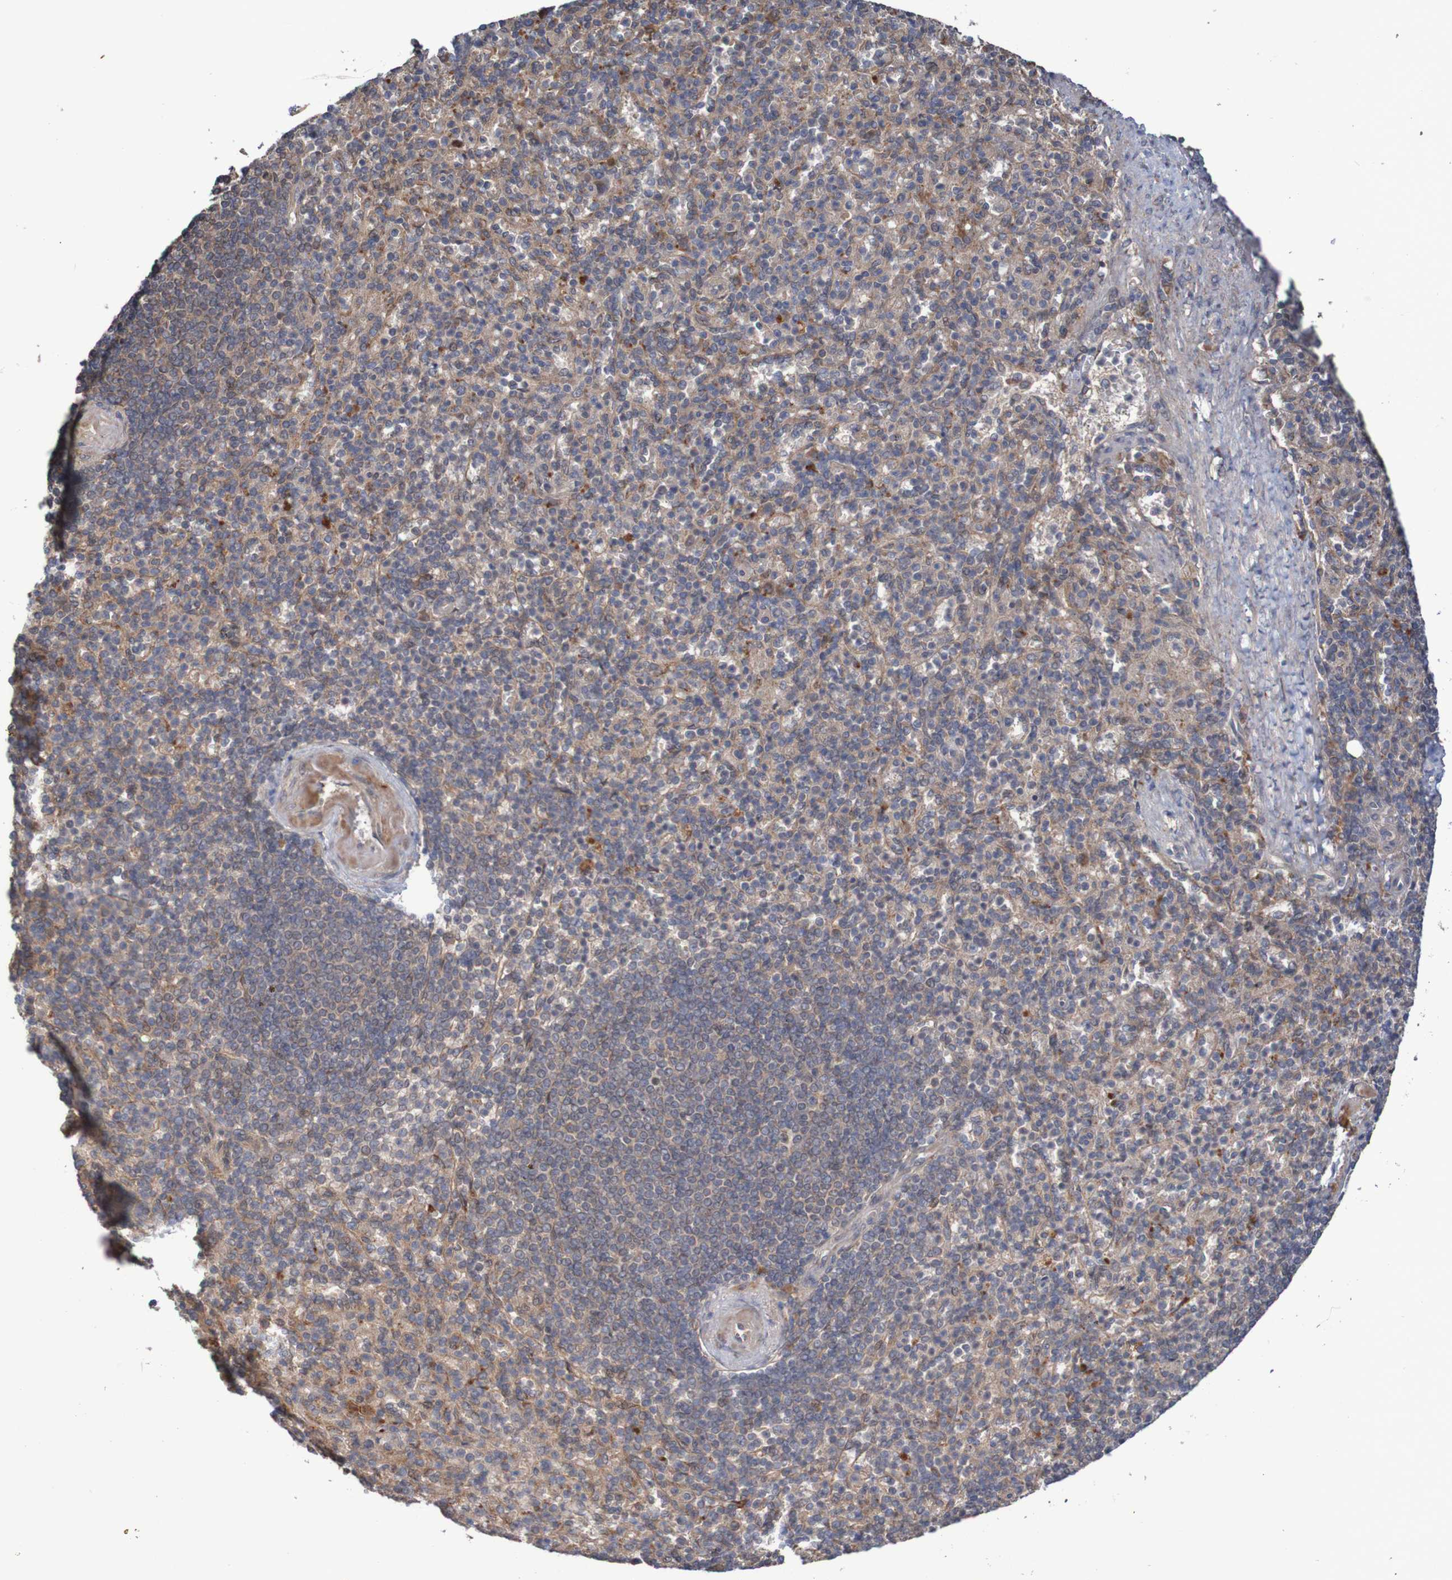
{"staining": {"intensity": "weak", "quantity": ">75%", "location": "cytoplasmic/membranous"}, "tissue": "spleen", "cell_type": "Cells in red pulp", "image_type": "normal", "snomed": [{"axis": "morphology", "description": "Normal tissue, NOS"}, {"axis": "topography", "description": "Spleen"}], "caption": "Cells in red pulp display low levels of weak cytoplasmic/membranous positivity in approximately >75% of cells in unremarkable spleen.", "gene": "PHPT1", "patient": {"sex": "female", "age": 74}}